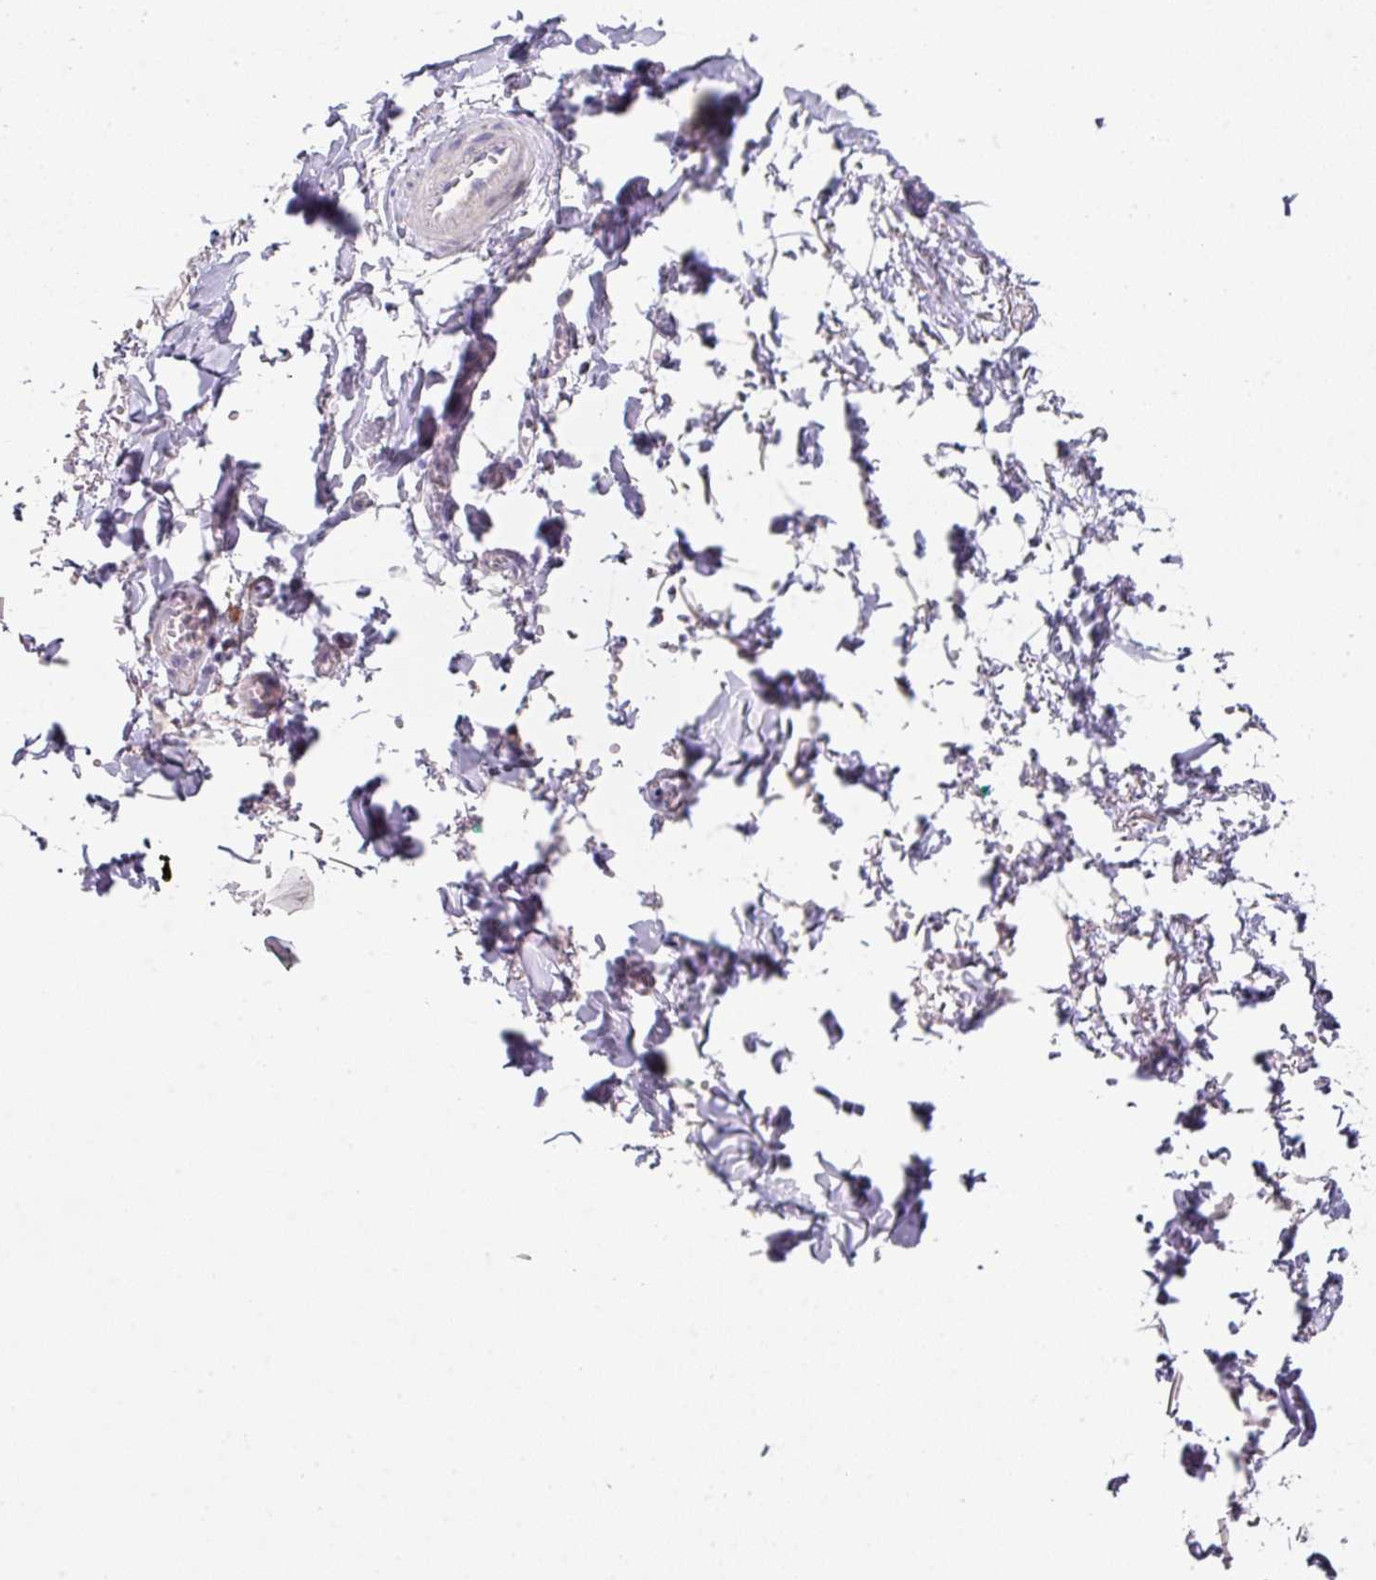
{"staining": {"intensity": "negative", "quantity": "none", "location": "none"}, "tissue": "adipose tissue", "cell_type": "Adipocytes", "image_type": "normal", "snomed": [{"axis": "morphology", "description": "Normal tissue, NOS"}, {"axis": "topography", "description": "Vulva"}, {"axis": "topography", "description": "Vagina"}, {"axis": "topography", "description": "Peripheral nerve tissue"}], "caption": "This is an IHC micrograph of benign adipose tissue. There is no positivity in adipocytes.", "gene": "ANKRD29", "patient": {"sex": "female", "age": 66}}